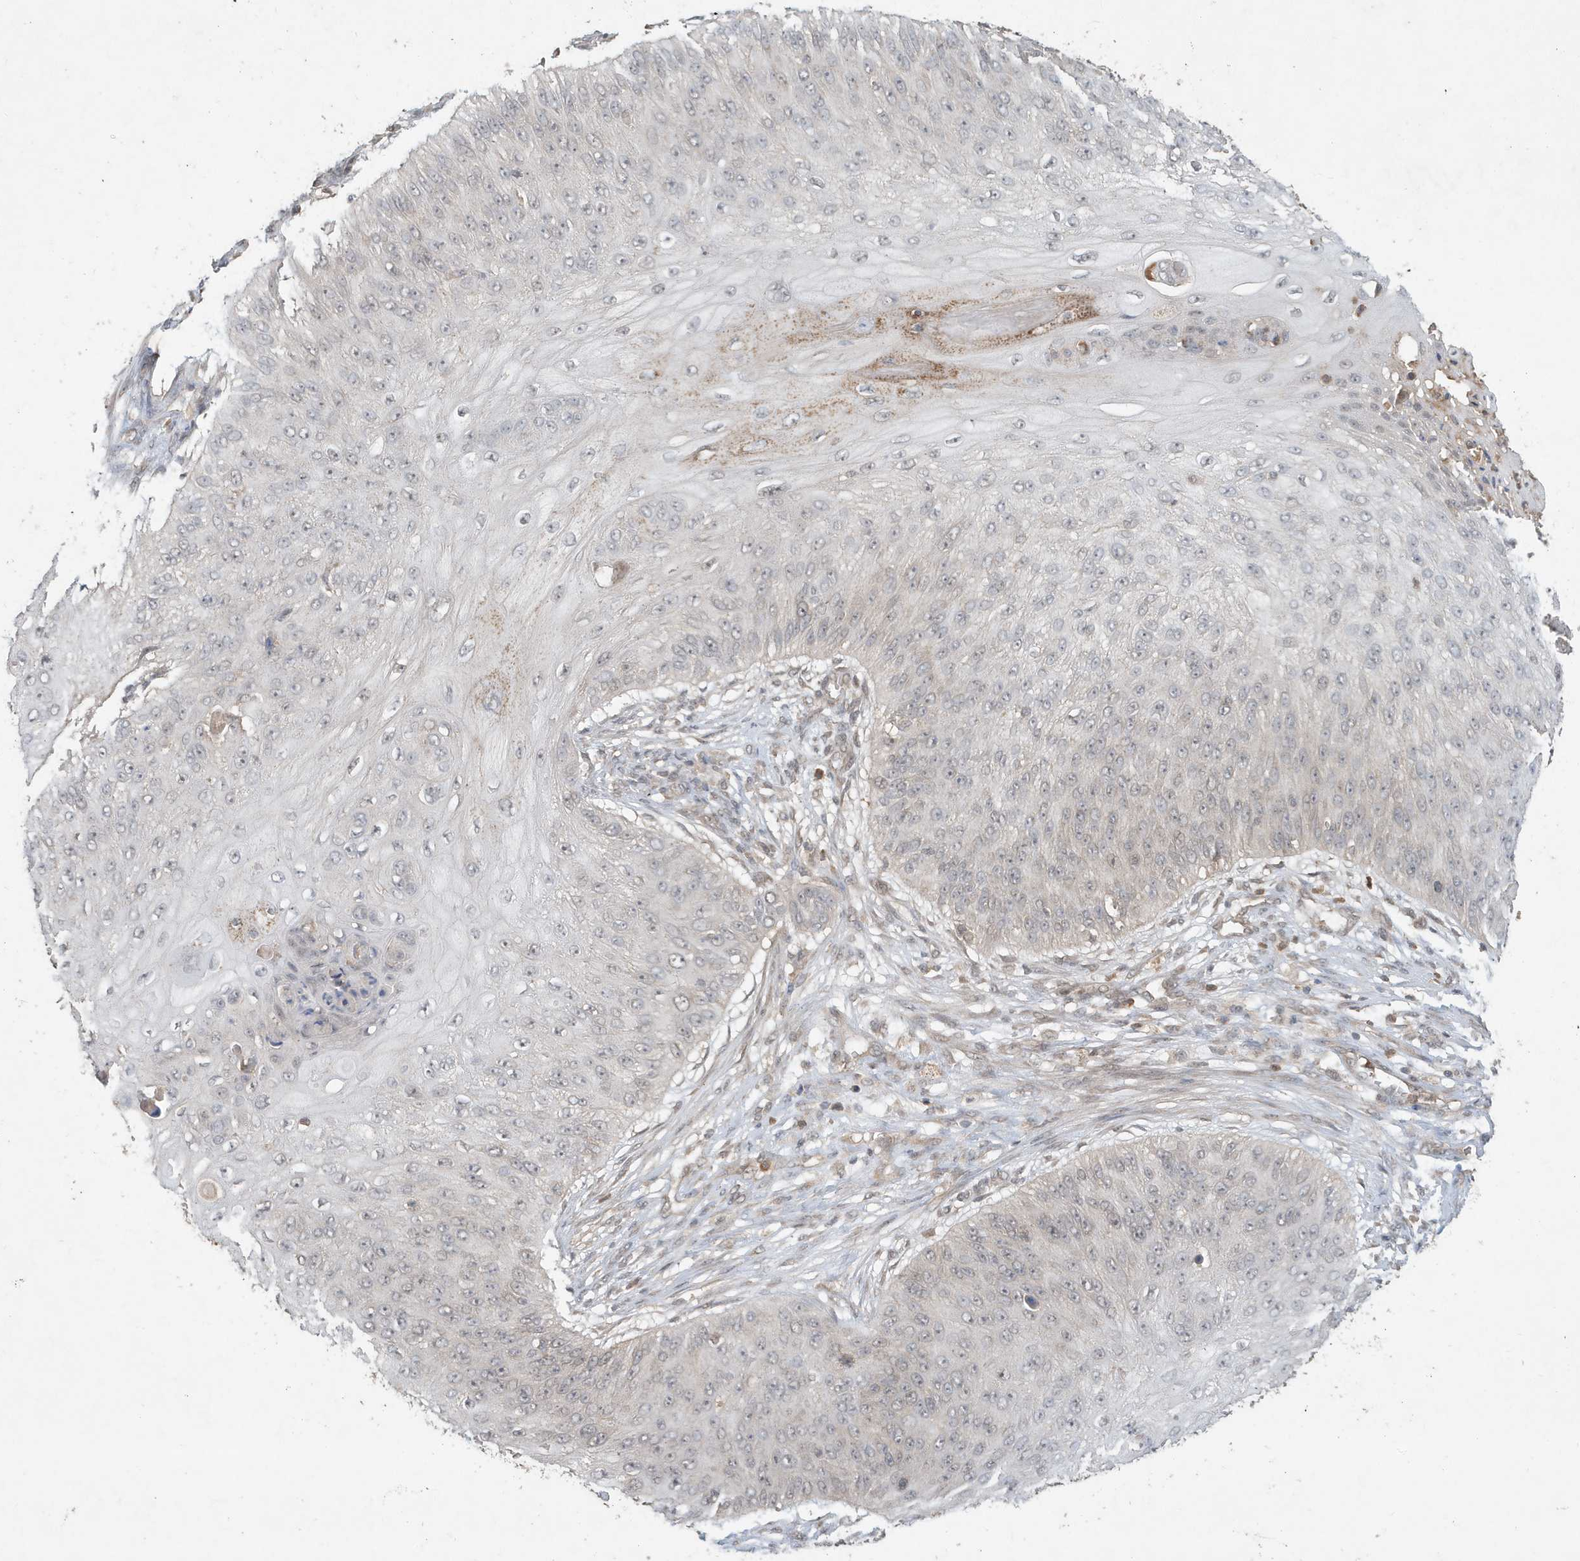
{"staining": {"intensity": "negative", "quantity": "none", "location": "none"}, "tissue": "skin cancer", "cell_type": "Tumor cells", "image_type": "cancer", "snomed": [{"axis": "morphology", "description": "Squamous cell carcinoma, NOS"}, {"axis": "topography", "description": "Skin"}], "caption": "Immunohistochemistry (IHC) of skin cancer demonstrates no staining in tumor cells.", "gene": "ABCB9", "patient": {"sex": "female", "age": 80}}